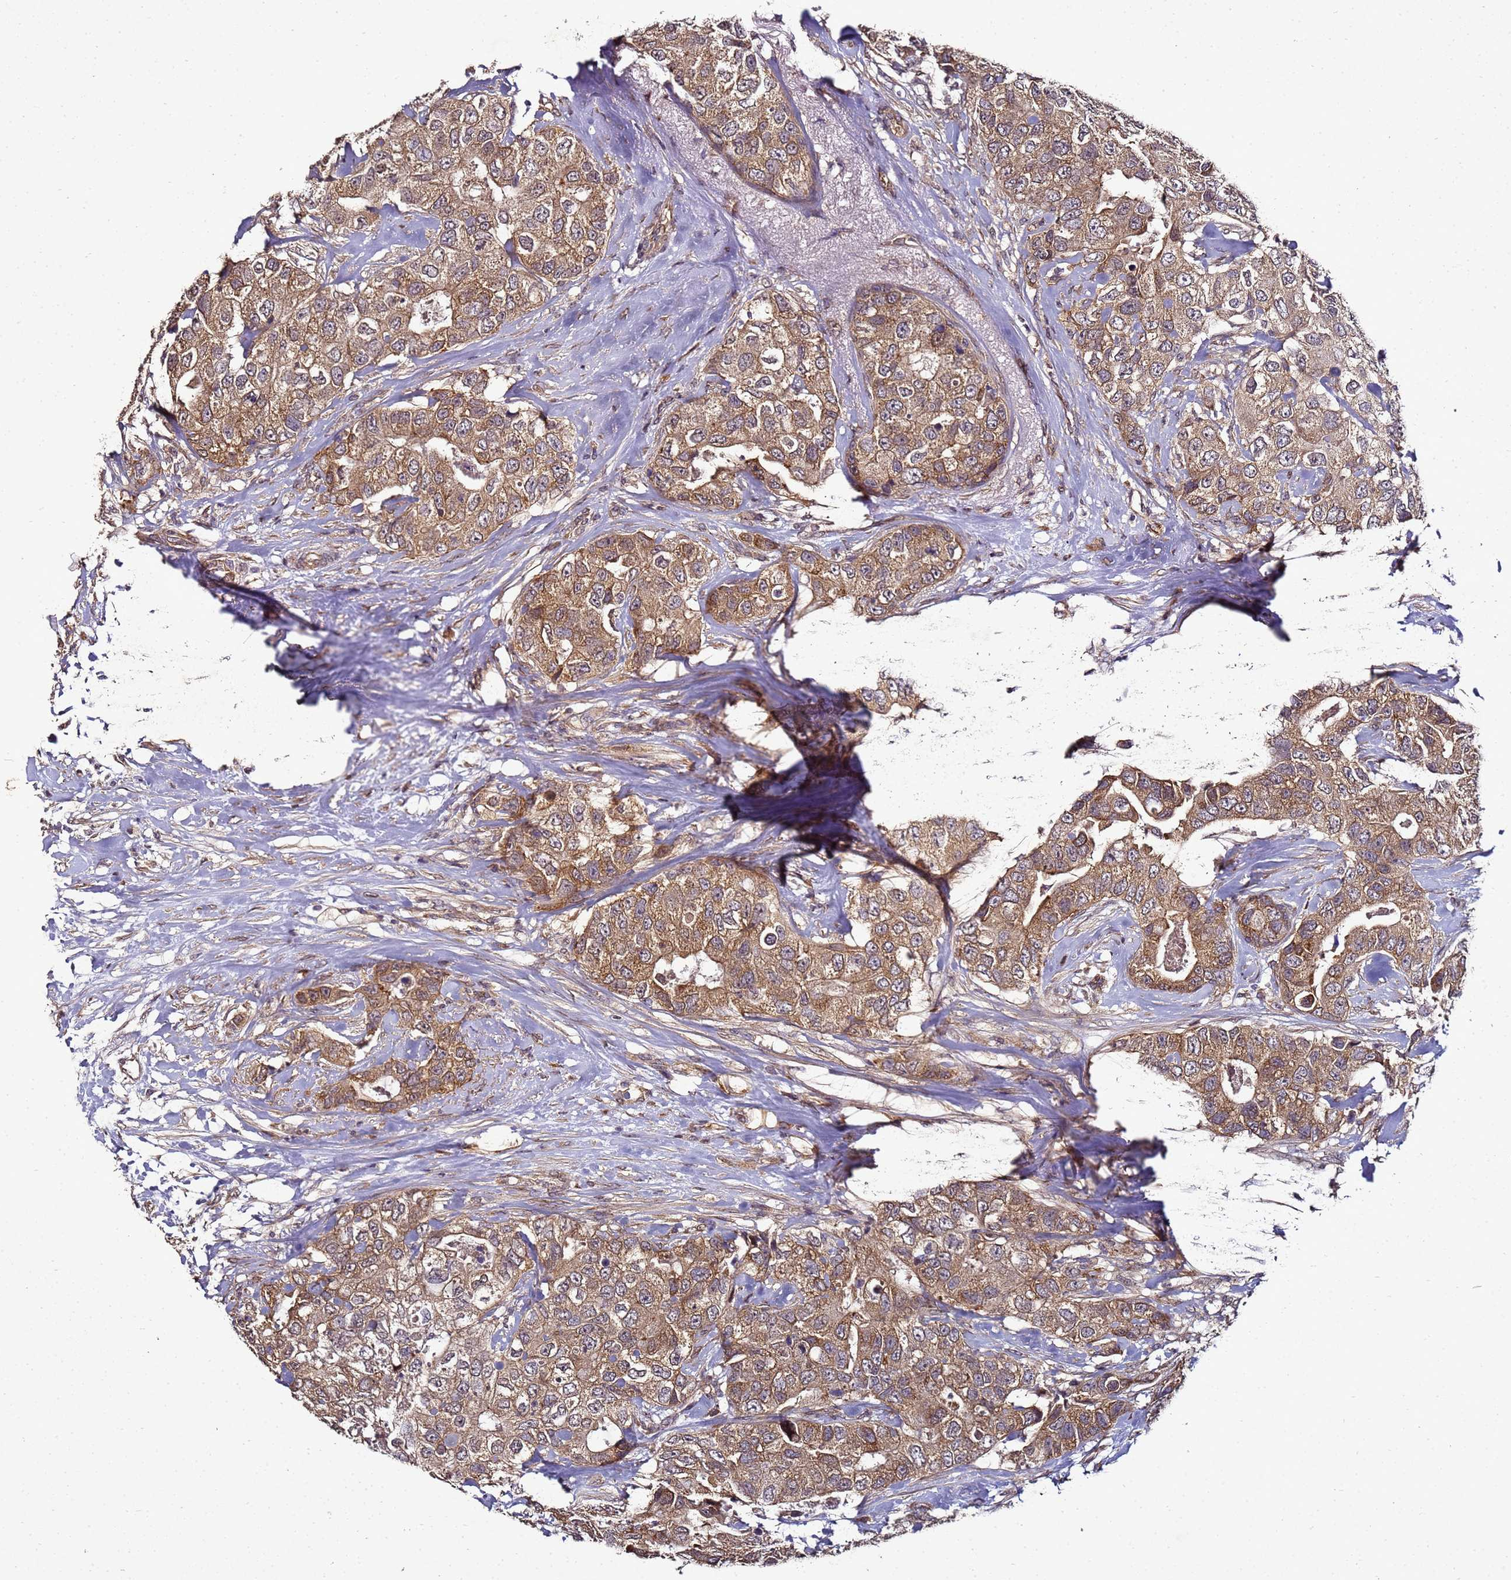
{"staining": {"intensity": "moderate", "quantity": ">75%", "location": "cytoplasmic/membranous"}, "tissue": "breast cancer", "cell_type": "Tumor cells", "image_type": "cancer", "snomed": [{"axis": "morphology", "description": "Duct carcinoma"}, {"axis": "topography", "description": "Breast"}], "caption": "An immunohistochemistry (IHC) photomicrograph of tumor tissue is shown. Protein staining in brown highlights moderate cytoplasmic/membranous positivity in breast cancer (invasive ductal carcinoma) within tumor cells.", "gene": "ANKRD17", "patient": {"sex": "female", "age": 62}}